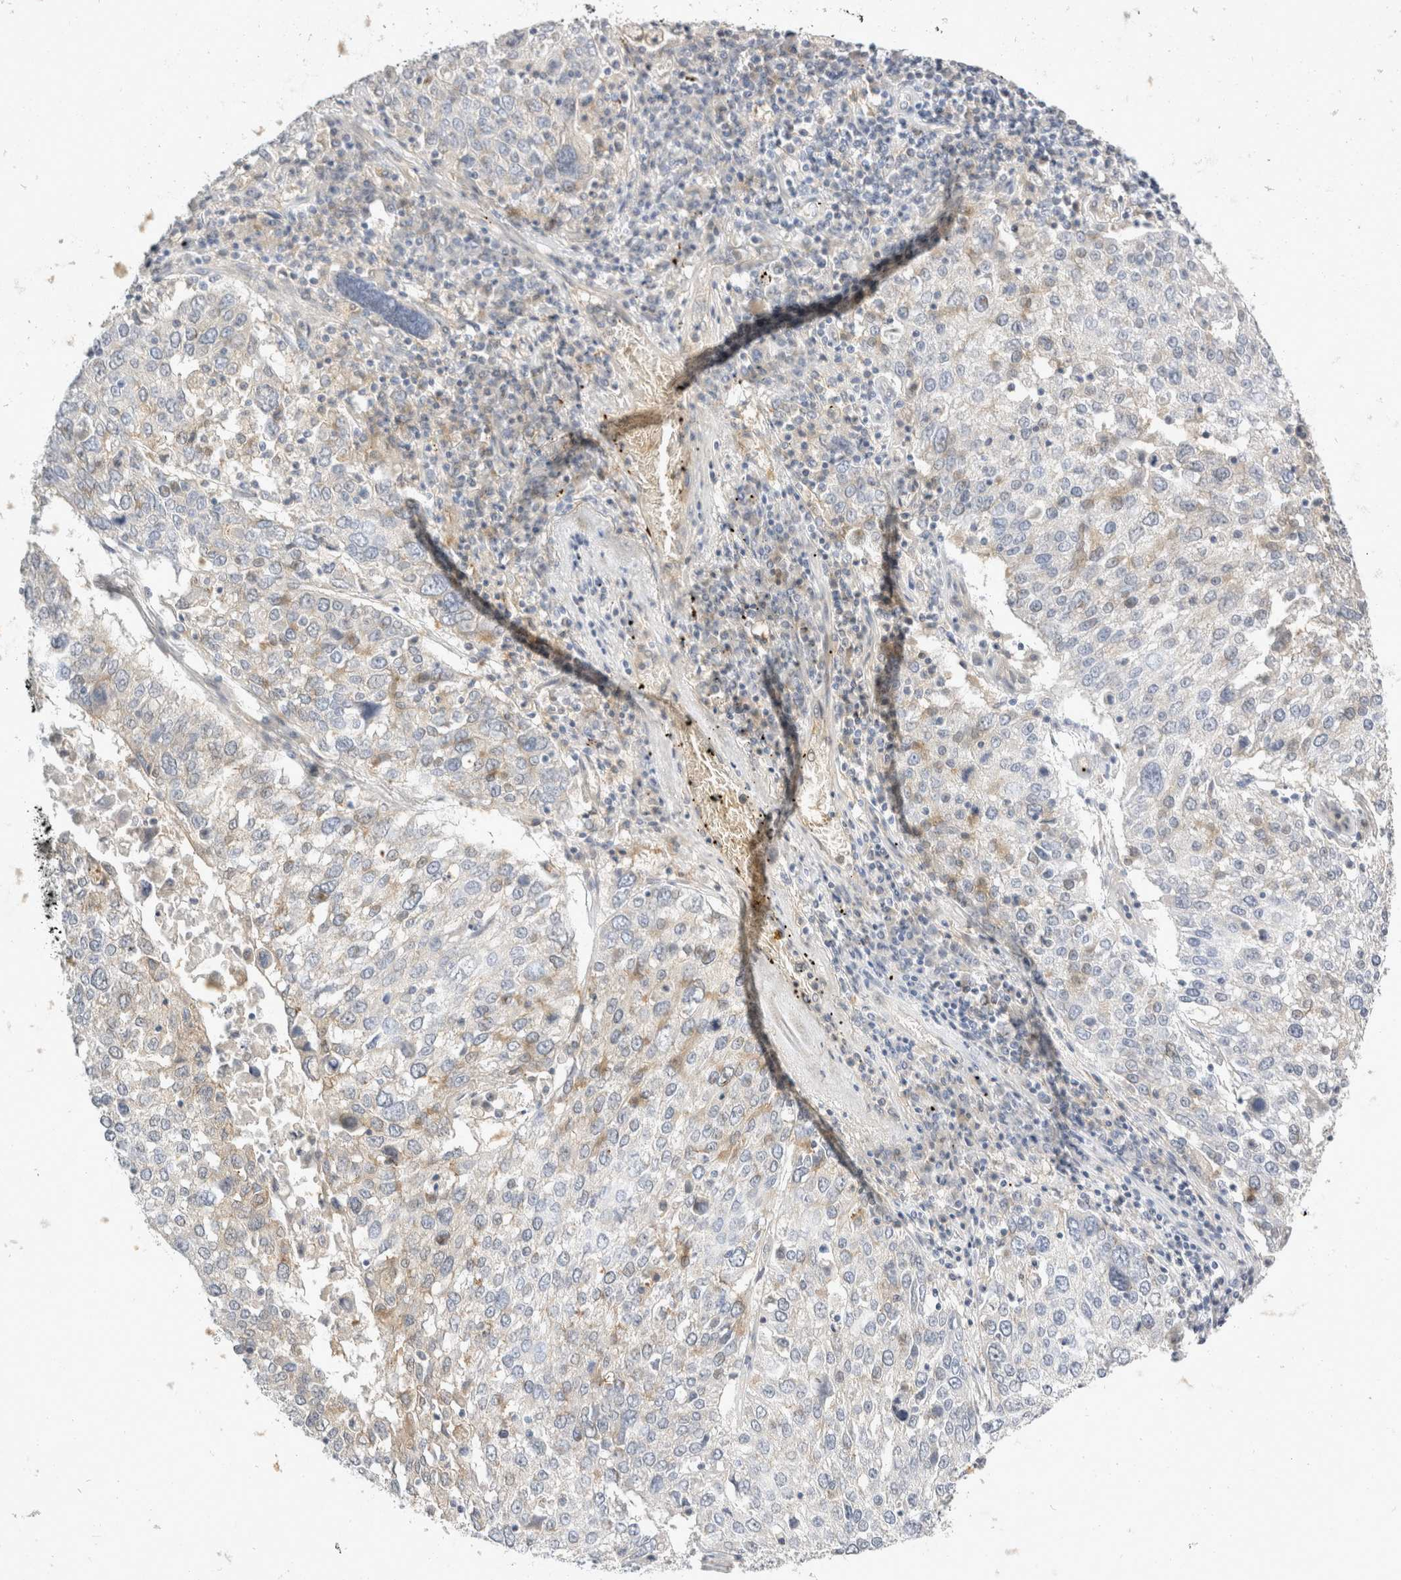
{"staining": {"intensity": "negative", "quantity": "none", "location": "none"}, "tissue": "lung cancer", "cell_type": "Tumor cells", "image_type": "cancer", "snomed": [{"axis": "morphology", "description": "Squamous cell carcinoma, NOS"}, {"axis": "topography", "description": "Lung"}], "caption": "Protein analysis of lung squamous cell carcinoma displays no significant expression in tumor cells.", "gene": "TOM1L2", "patient": {"sex": "male", "age": 65}}